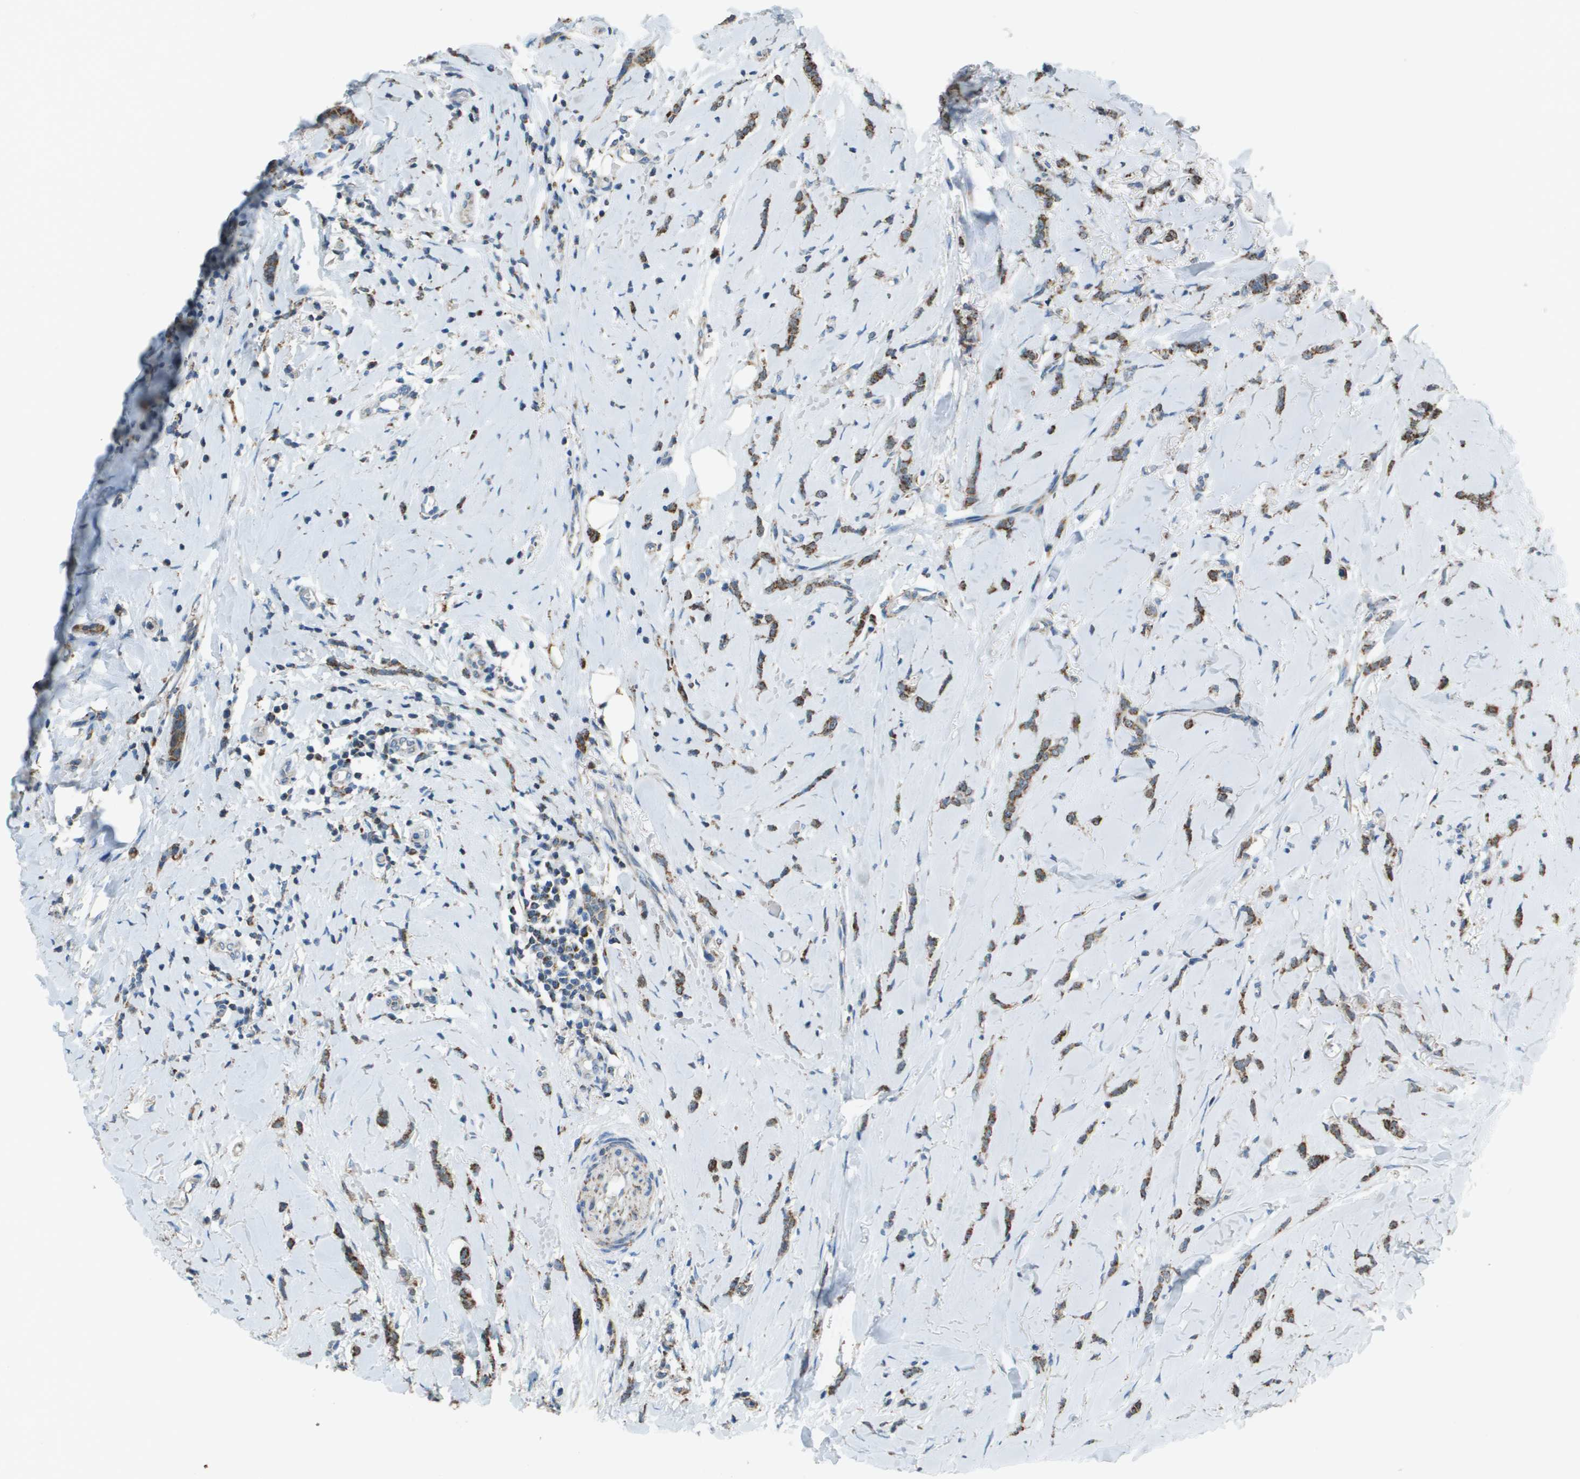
{"staining": {"intensity": "moderate", "quantity": ">75%", "location": "cytoplasmic/membranous"}, "tissue": "breast cancer", "cell_type": "Tumor cells", "image_type": "cancer", "snomed": [{"axis": "morphology", "description": "Lobular carcinoma"}, {"axis": "topography", "description": "Skin"}, {"axis": "topography", "description": "Breast"}], "caption": "Human breast cancer (lobular carcinoma) stained with a brown dye exhibits moderate cytoplasmic/membranous positive expression in about >75% of tumor cells.", "gene": "FH", "patient": {"sex": "female", "age": 46}}